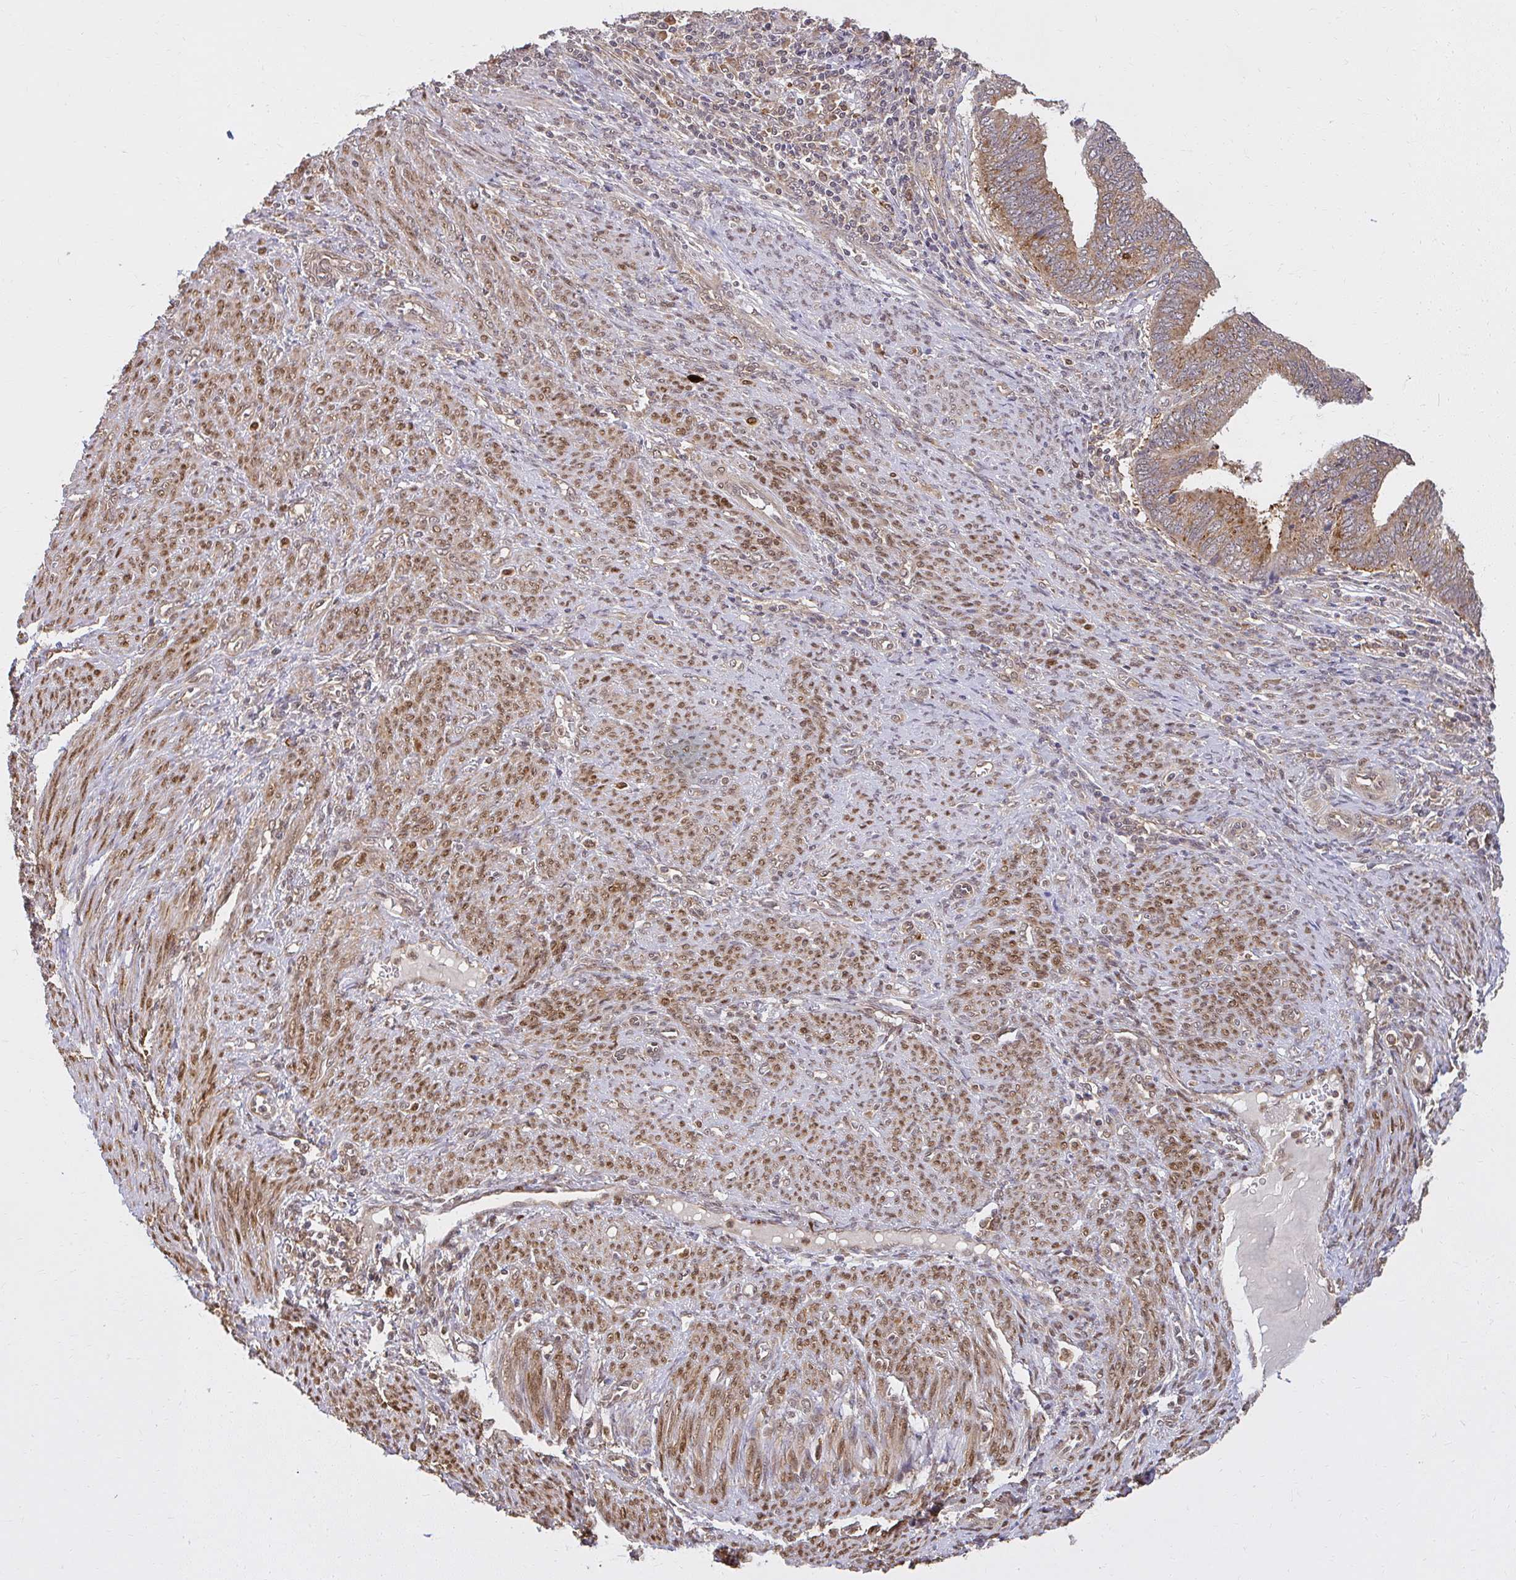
{"staining": {"intensity": "moderate", "quantity": ">75%", "location": "cytoplasmic/membranous"}, "tissue": "endometrial cancer", "cell_type": "Tumor cells", "image_type": "cancer", "snomed": [{"axis": "morphology", "description": "Adenocarcinoma, NOS"}, {"axis": "topography", "description": "Uterus"}, {"axis": "topography", "description": "Endometrium"}], "caption": "Protein expression analysis of human adenocarcinoma (endometrial) reveals moderate cytoplasmic/membranous expression in about >75% of tumor cells.", "gene": "LARS2", "patient": {"sex": "female", "age": 70}}